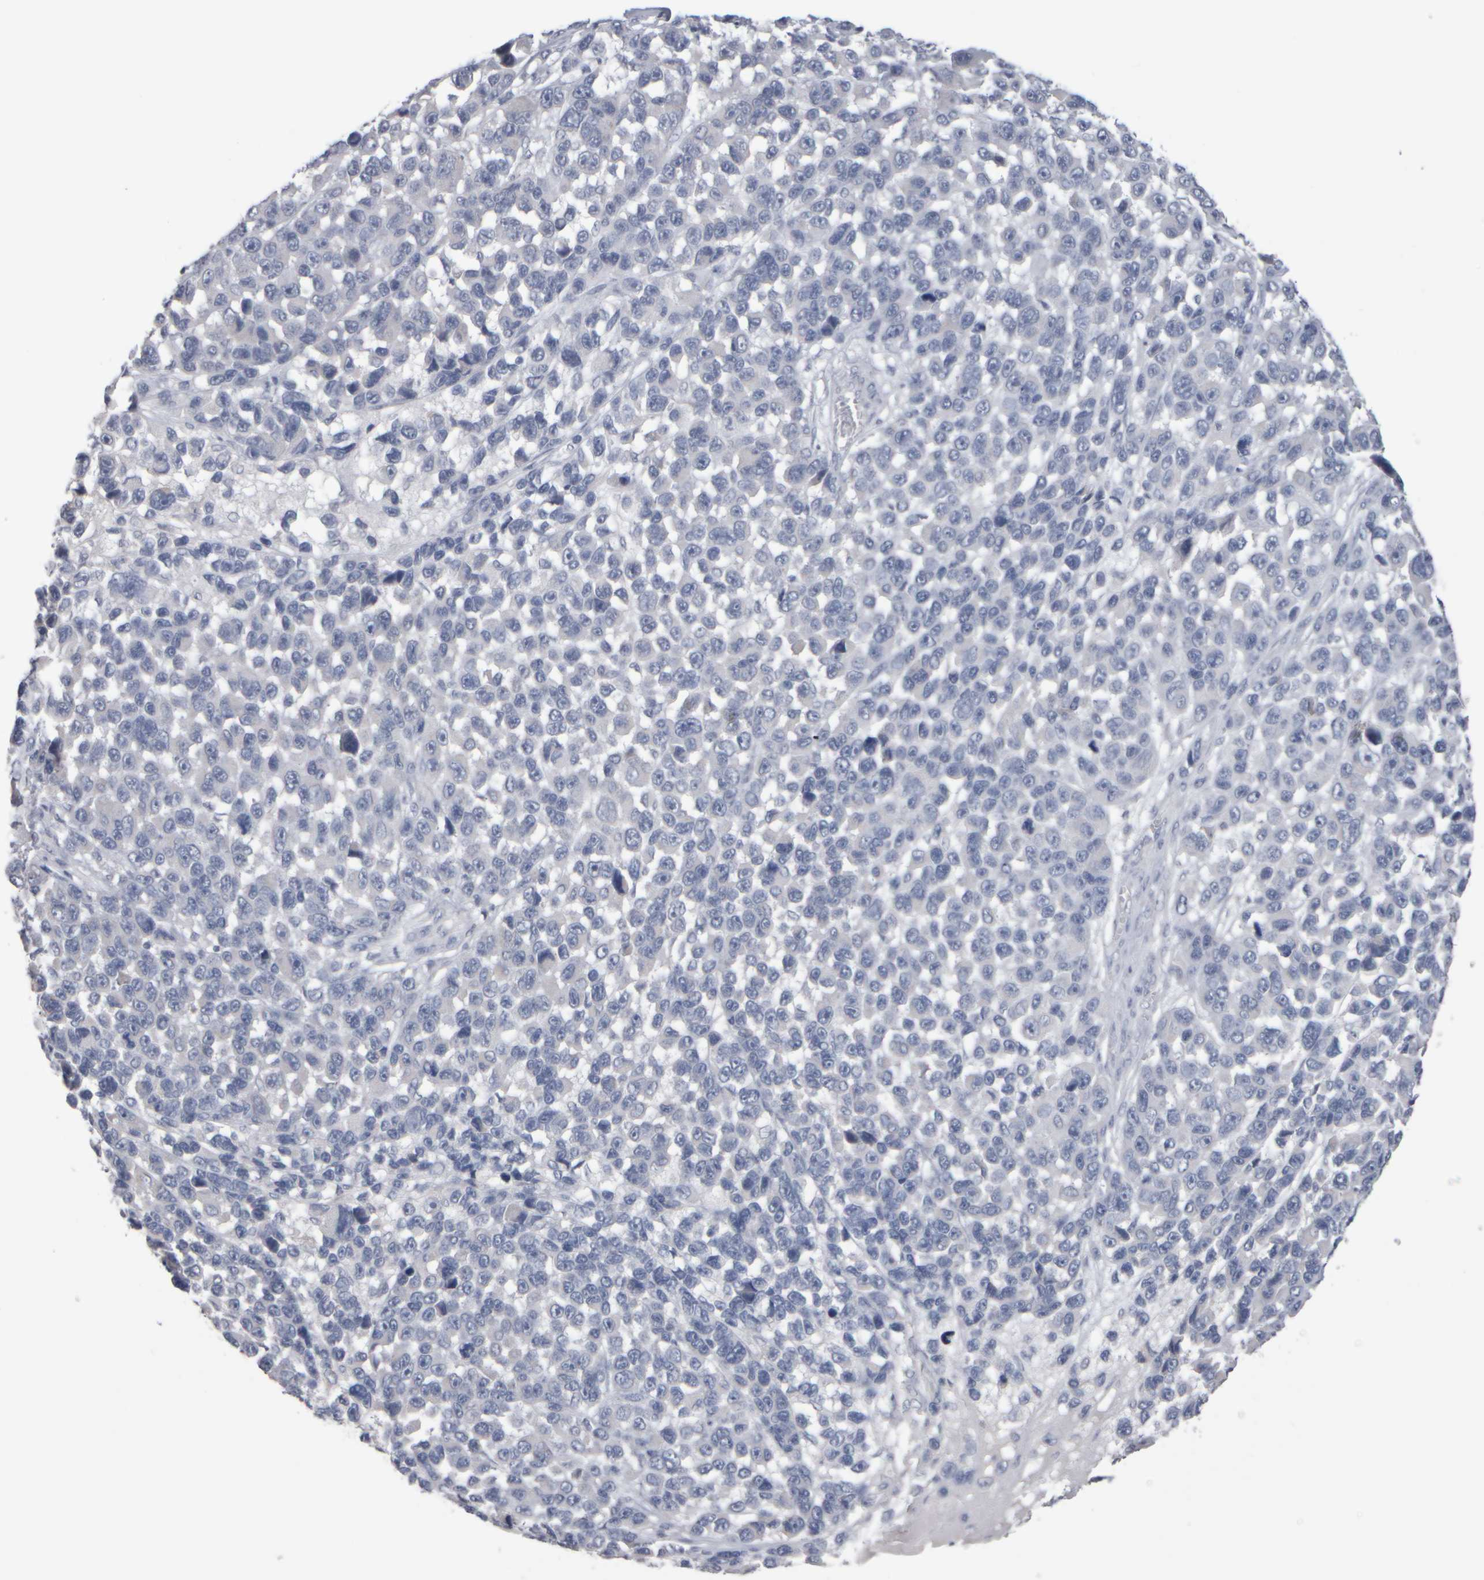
{"staining": {"intensity": "negative", "quantity": "none", "location": "none"}, "tissue": "melanoma", "cell_type": "Tumor cells", "image_type": "cancer", "snomed": [{"axis": "morphology", "description": "Malignant melanoma, NOS"}, {"axis": "topography", "description": "Skin"}], "caption": "Tumor cells show no significant protein staining in malignant melanoma.", "gene": "EPHX2", "patient": {"sex": "male", "age": 53}}